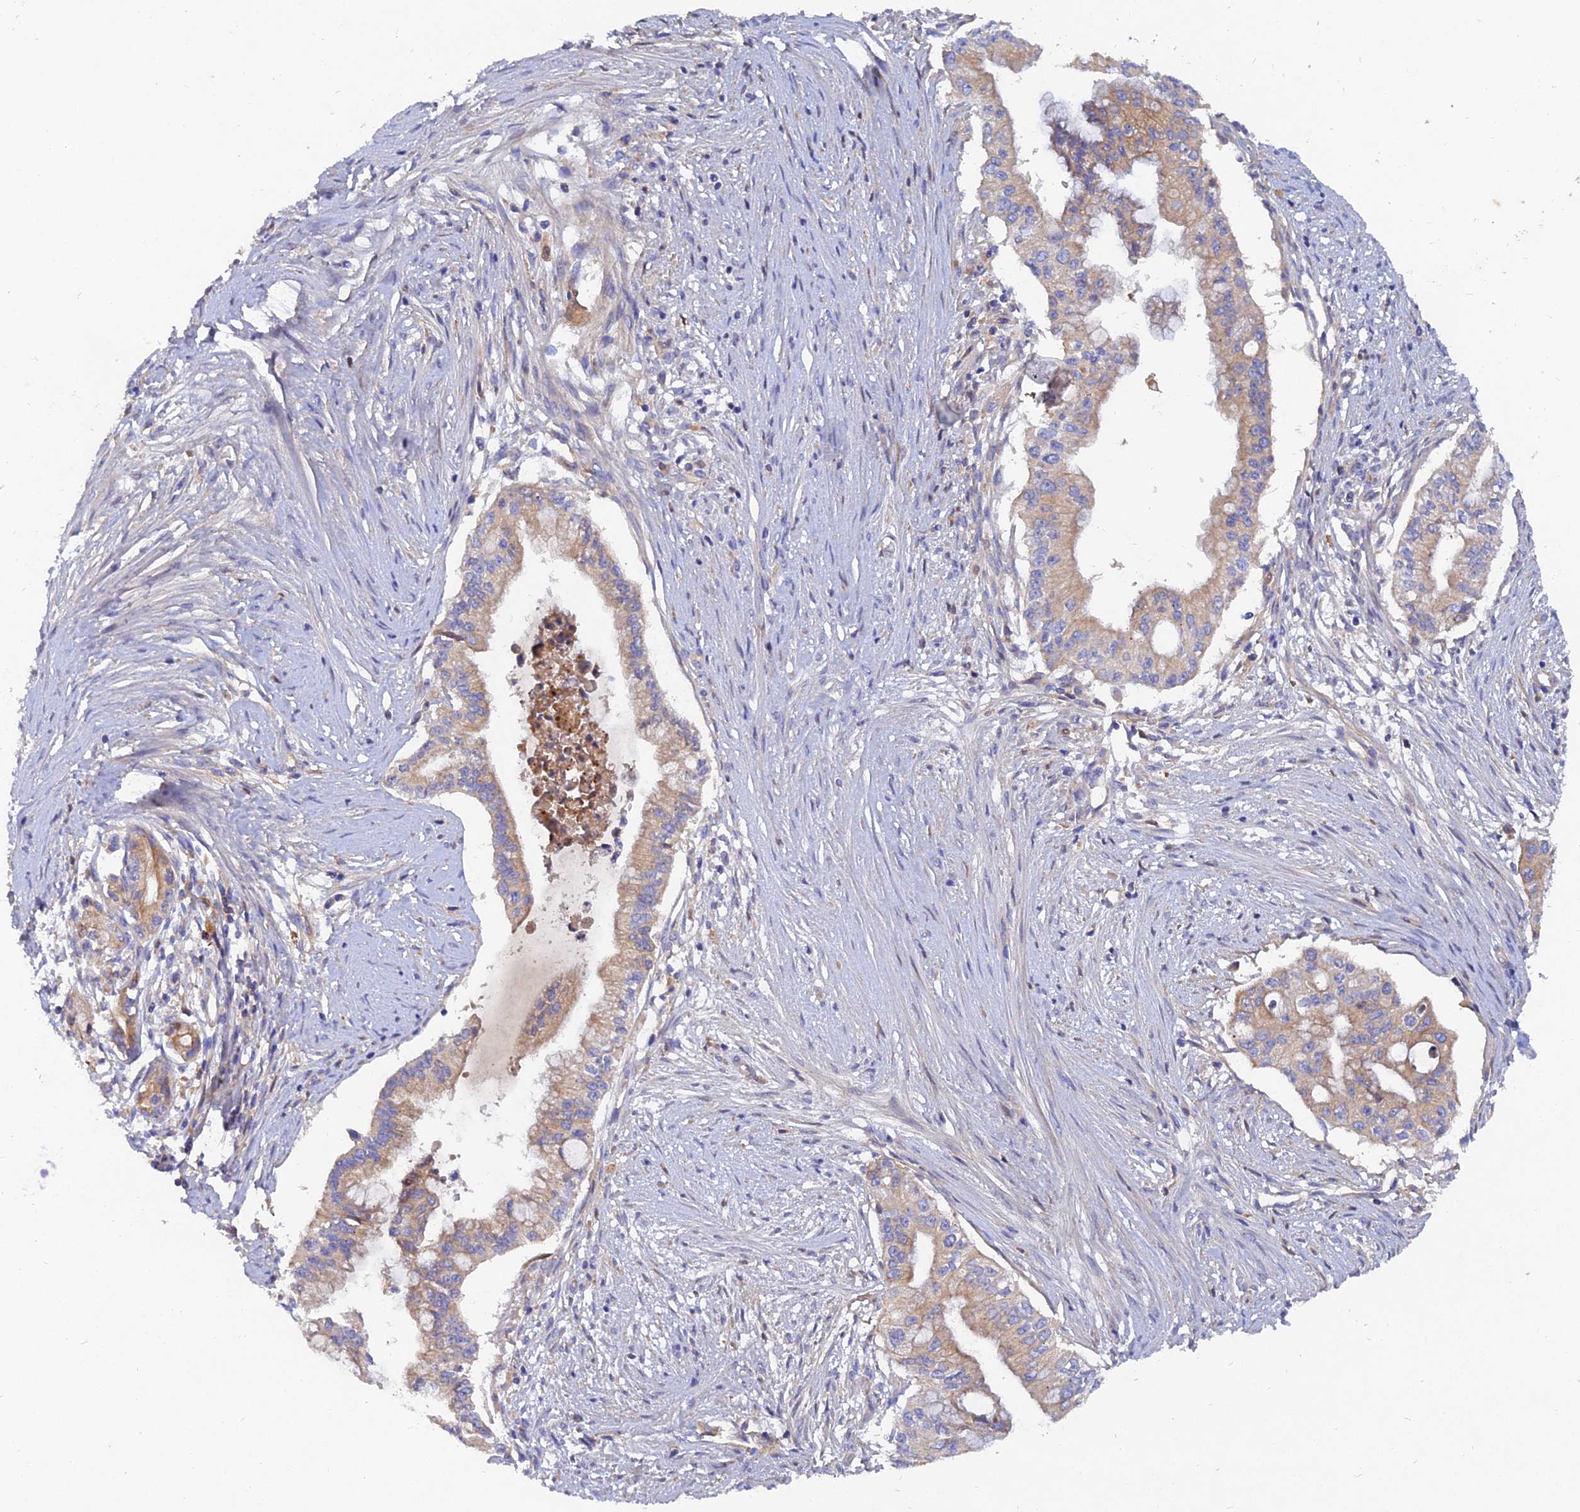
{"staining": {"intensity": "moderate", "quantity": "25%-75%", "location": "cytoplasmic/membranous"}, "tissue": "pancreatic cancer", "cell_type": "Tumor cells", "image_type": "cancer", "snomed": [{"axis": "morphology", "description": "Adenocarcinoma, NOS"}, {"axis": "topography", "description": "Pancreas"}], "caption": "This photomicrograph reveals IHC staining of pancreatic adenocarcinoma, with medium moderate cytoplasmic/membranous positivity in about 25%-75% of tumor cells.", "gene": "MROH1", "patient": {"sex": "male", "age": 46}}